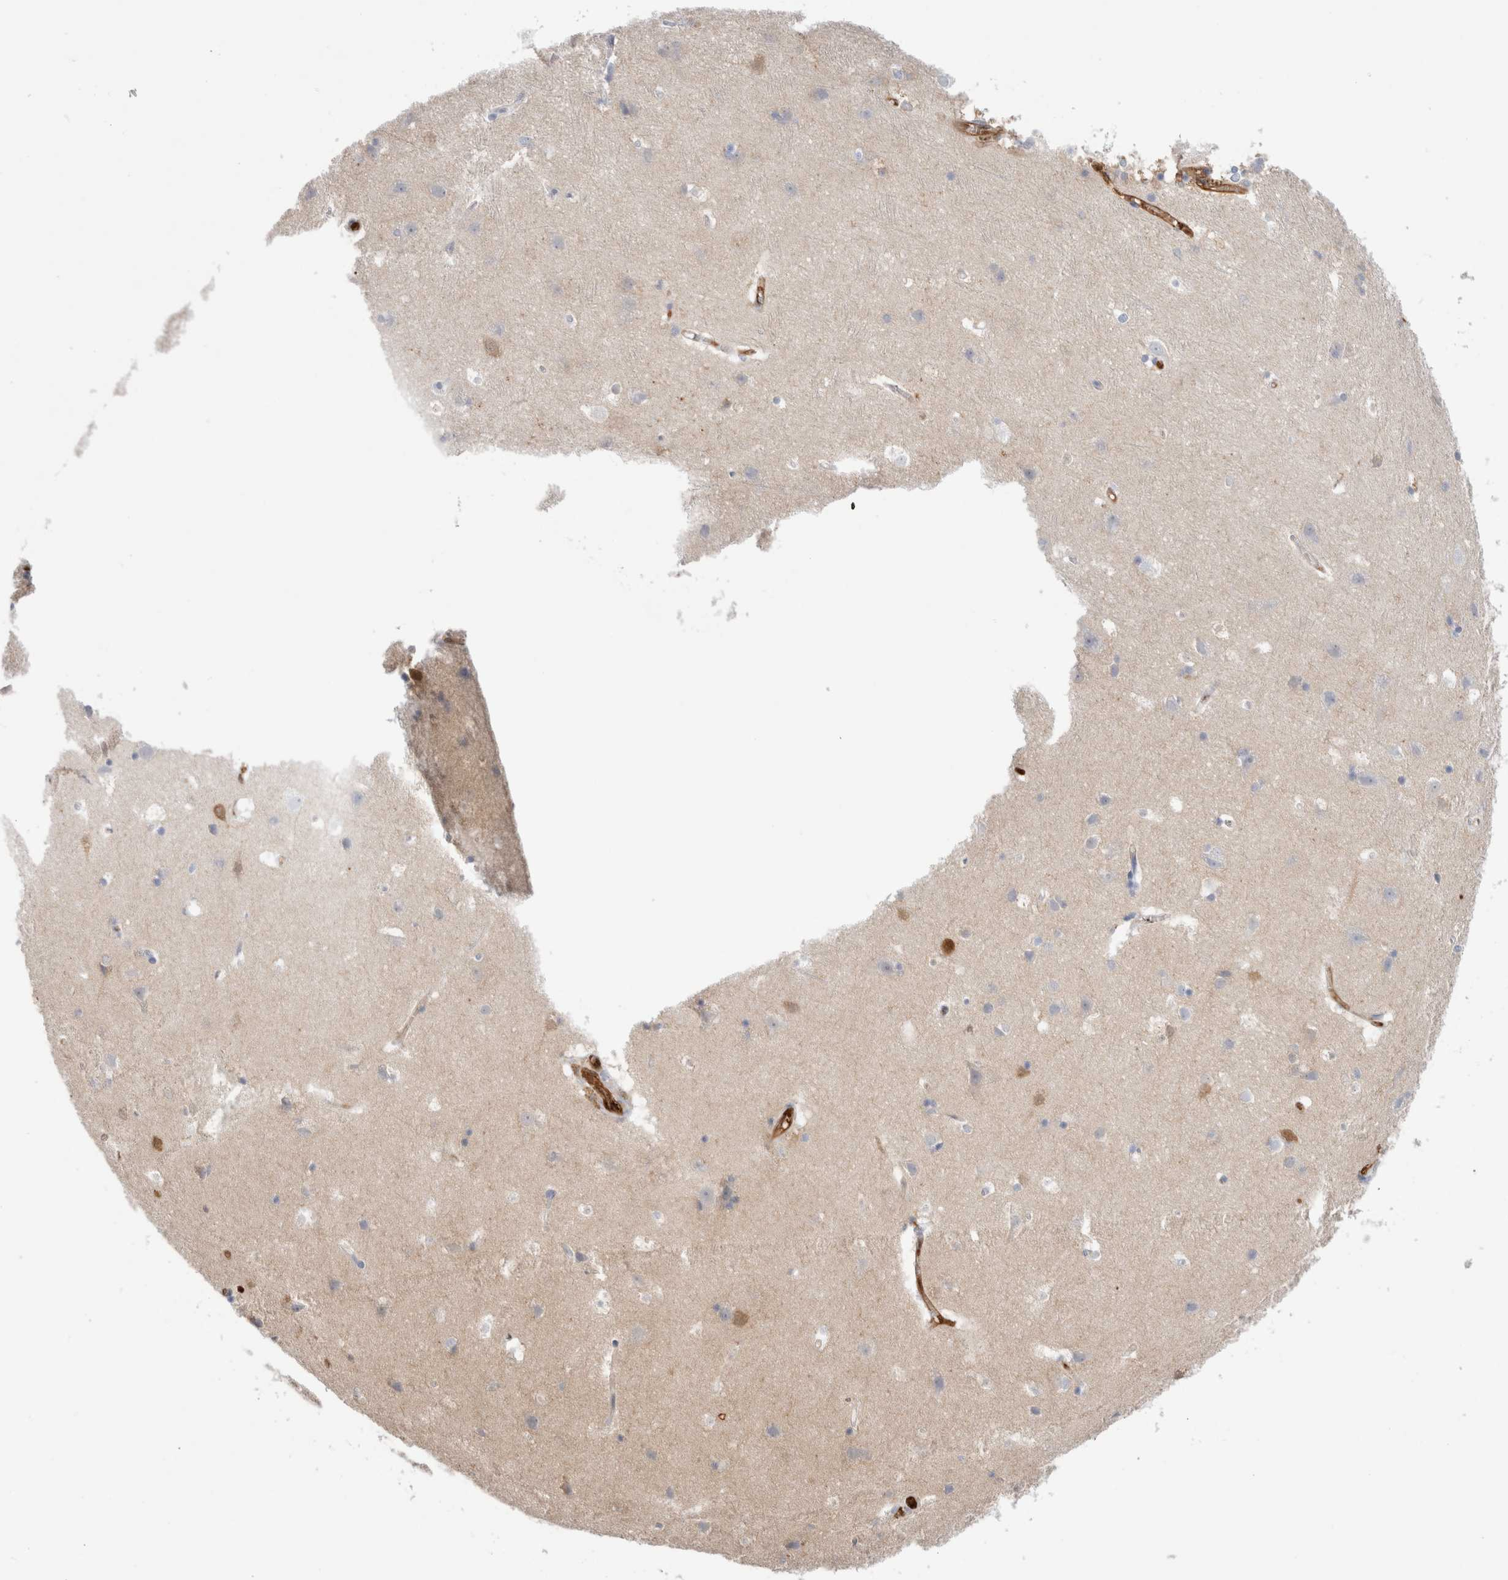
{"staining": {"intensity": "moderate", "quantity": "25%-75%", "location": "cytoplasmic/membranous"}, "tissue": "cerebral cortex", "cell_type": "Endothelial cells", "image_type": "normal", "snomed": [{"axis": "morphology", "description": "Normal tissue, NOS"}, {"axis": "topography", "description": "Cerebral cortex"}], "caption": "A micrograph showing moderate cytoplasmic/membranous expression in approximately 25%-75% of endothelial cells in unremarkable cerebral cortex, as visualized by brown immunohistochemical staining.", "gene": "NAPEPLD", "patient": {"sex": "male", "age": 54}}